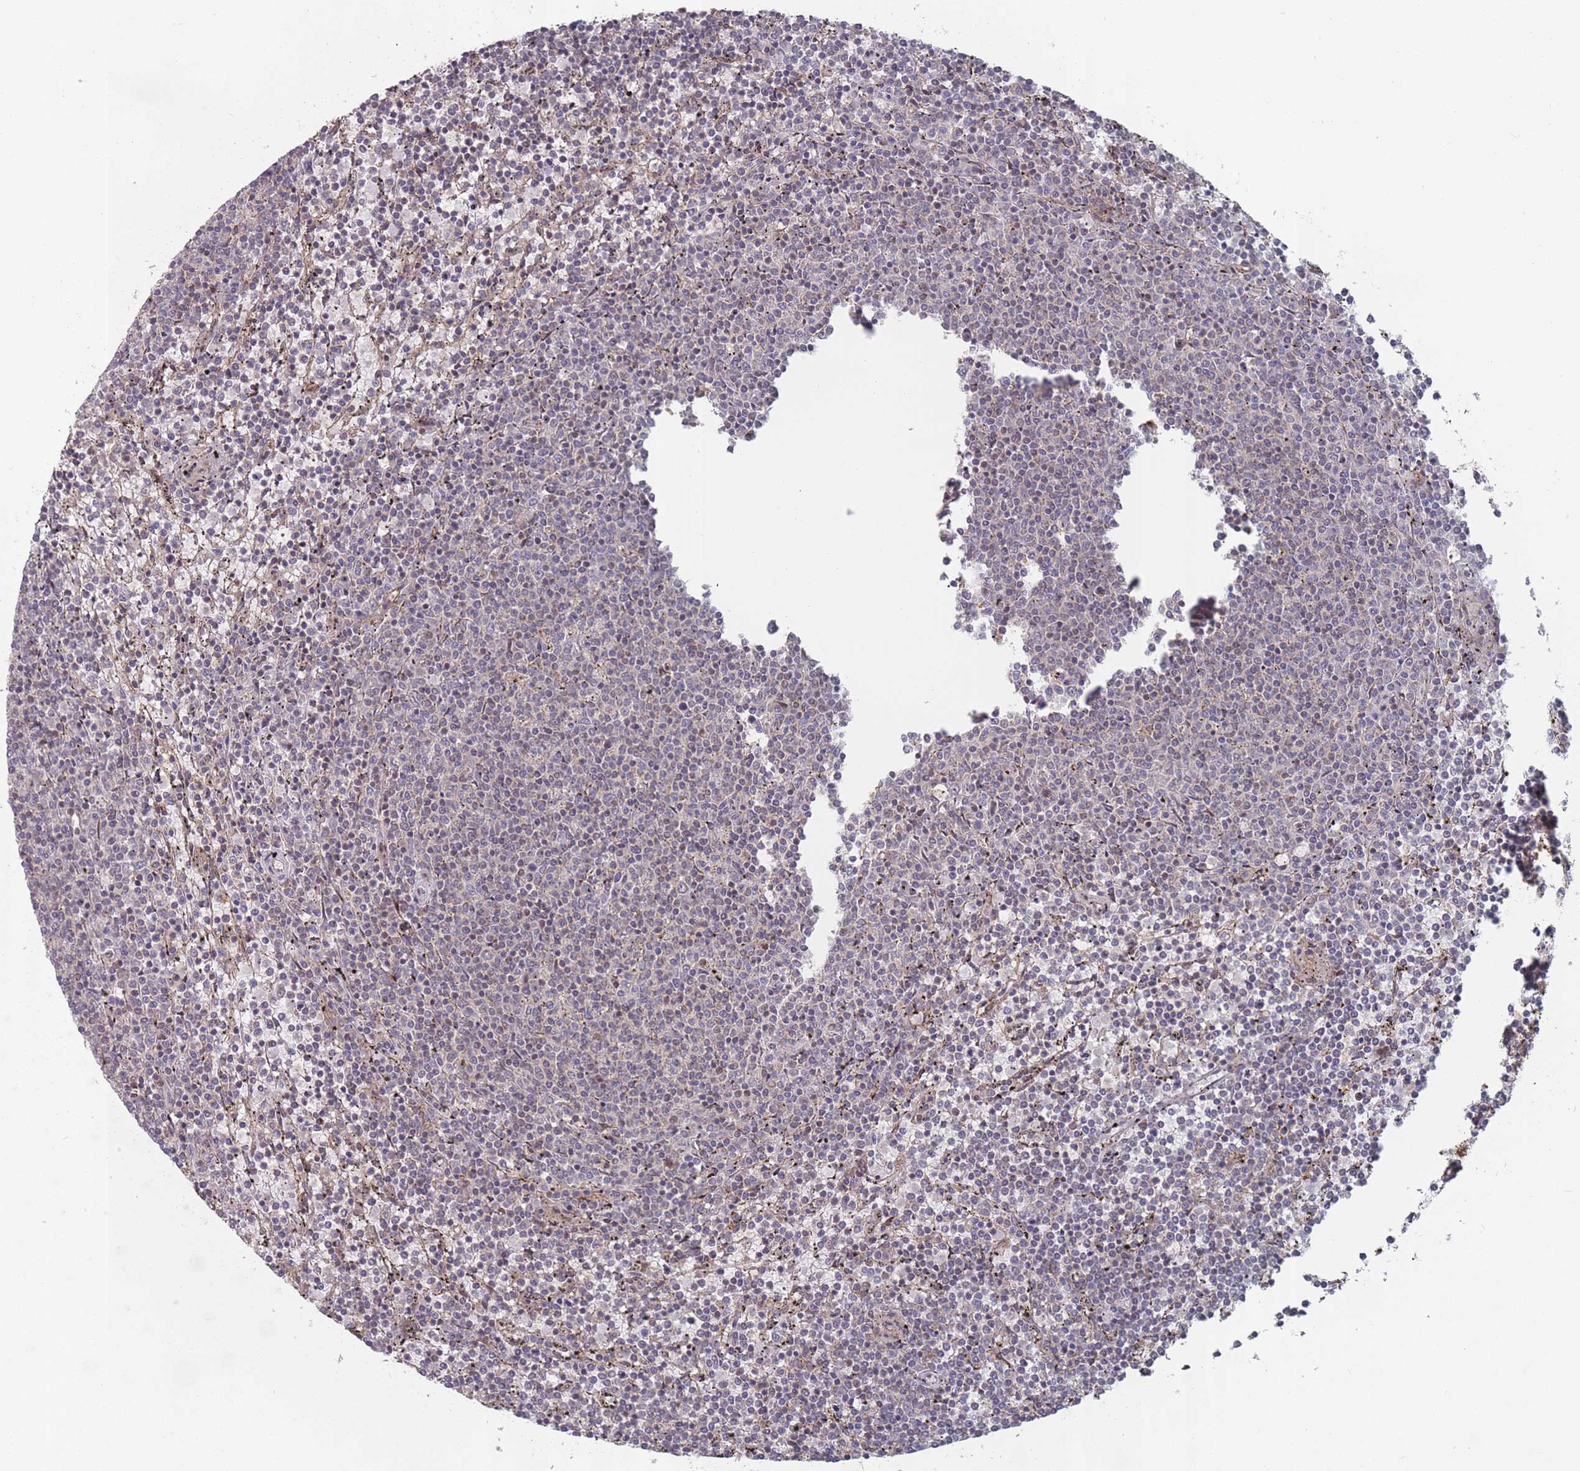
{"staining": {"intensity": "negative", "quantity": "none", "location": "none"}, "tissue": "lymphoma", "cell_type": "Tumor cells", "image_type": "cancer", "snomed": [{"axis": "morphology", "description": "Malignant lymphoma, non-Hodgkin's type, Low grade"}, {"axis": "topography", "description": "Spleen"}], "caption": "An image of lymphoma stained for a protein exhibits no brown staining in tumor cells.", "gene": "CNTRL", "patient": {"sex": "female", "age": 50}}